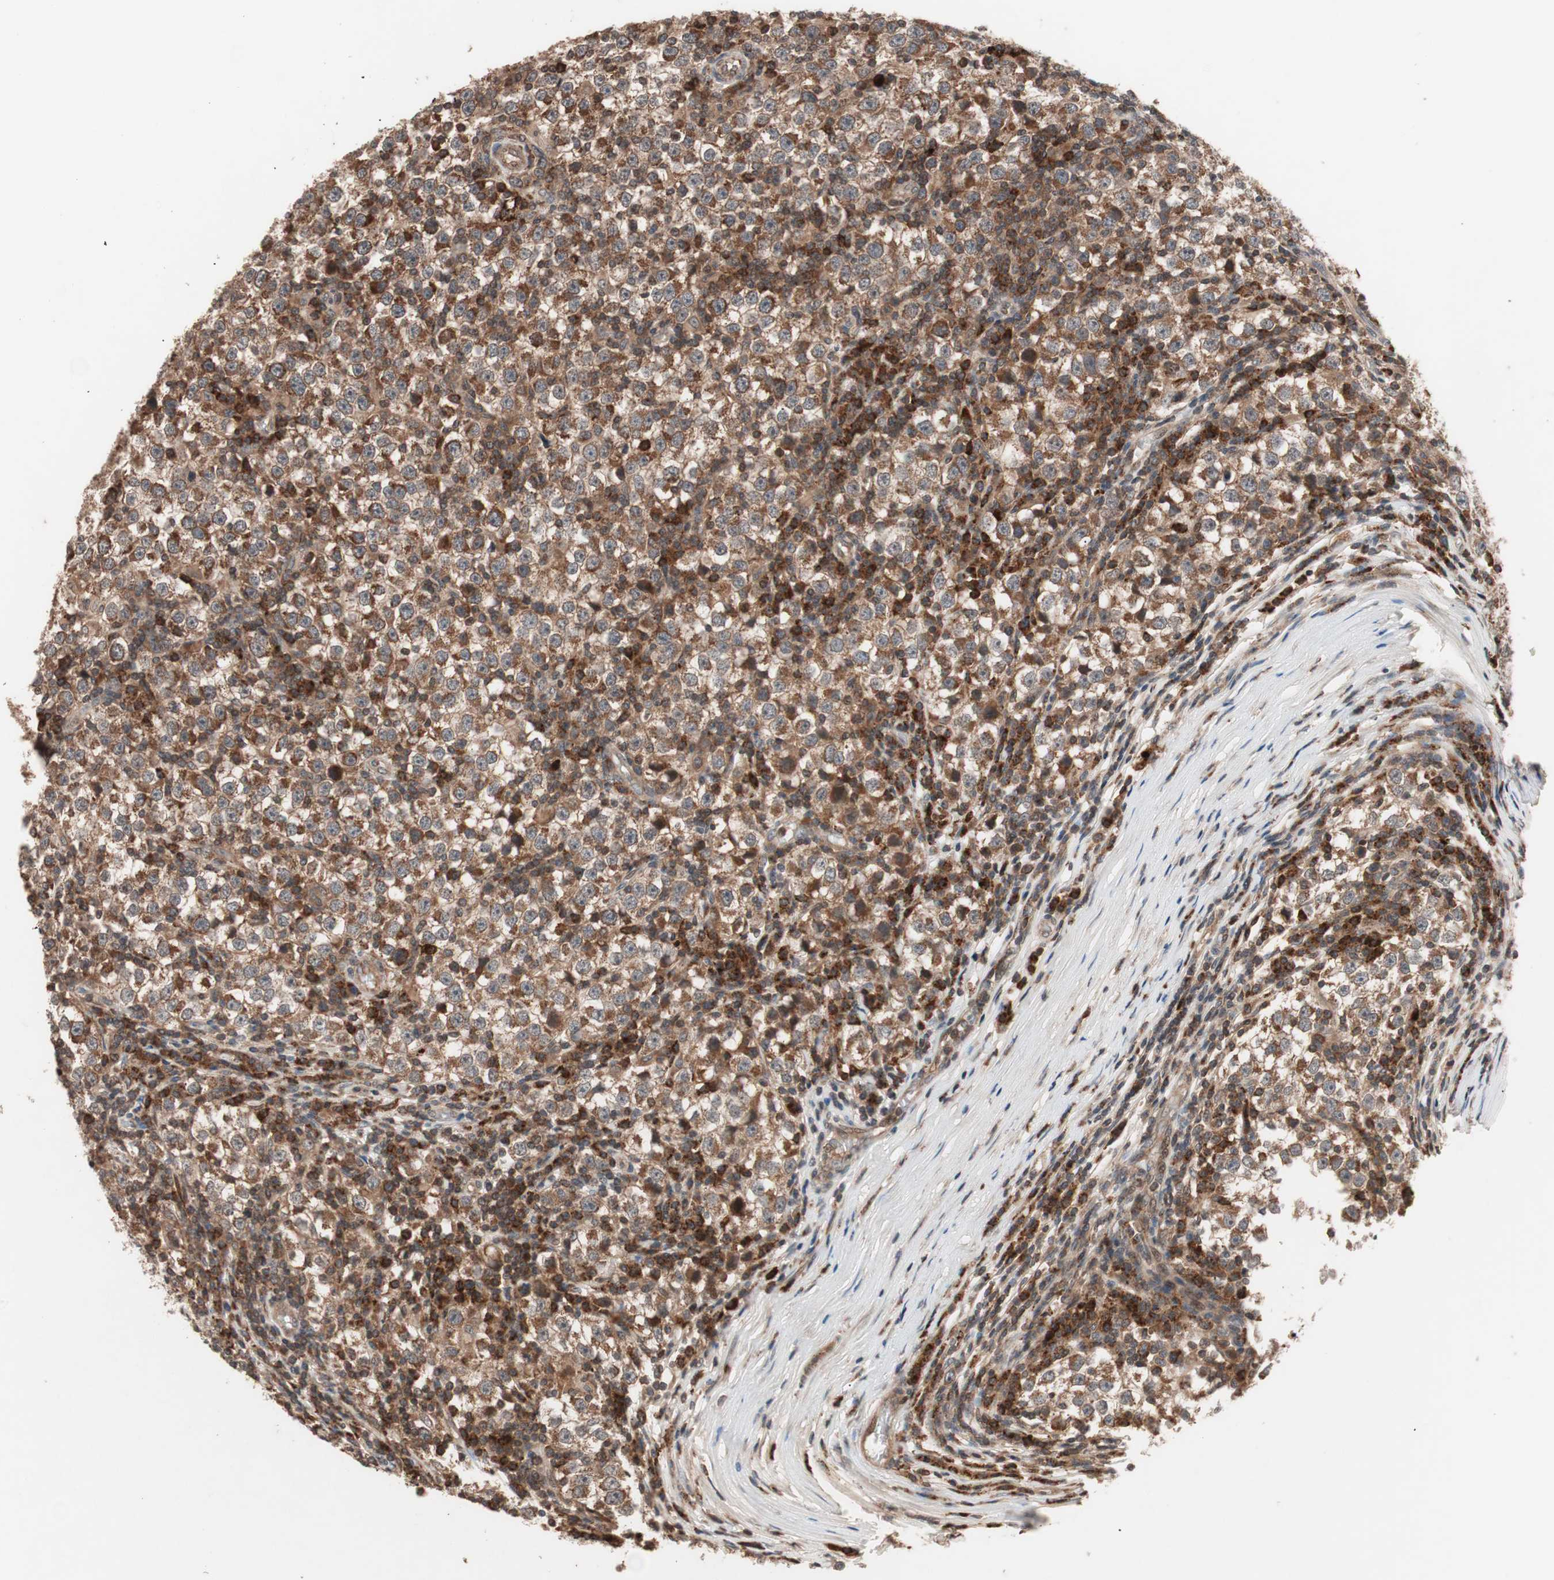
{"staining": {"intensity": "strong", "quantity": ">75%", "location": "cytoplasmic/membranous"}, "tissue": "testis cancer", "cell_type": "Tumor cells", "image_type": "cancer", "snomed": [{"axis": "morphology", "description": "Seminoma, NOS"}, {"axis": "topography", "description": "Testis"}], "caption": "The immunohistochemical stain labels strong cytoplasmic/membranous staining in tumor cells of seminoma (testis) tissue.", "gene": "NF2", "patient": {"sex": "male", "age": 65}}